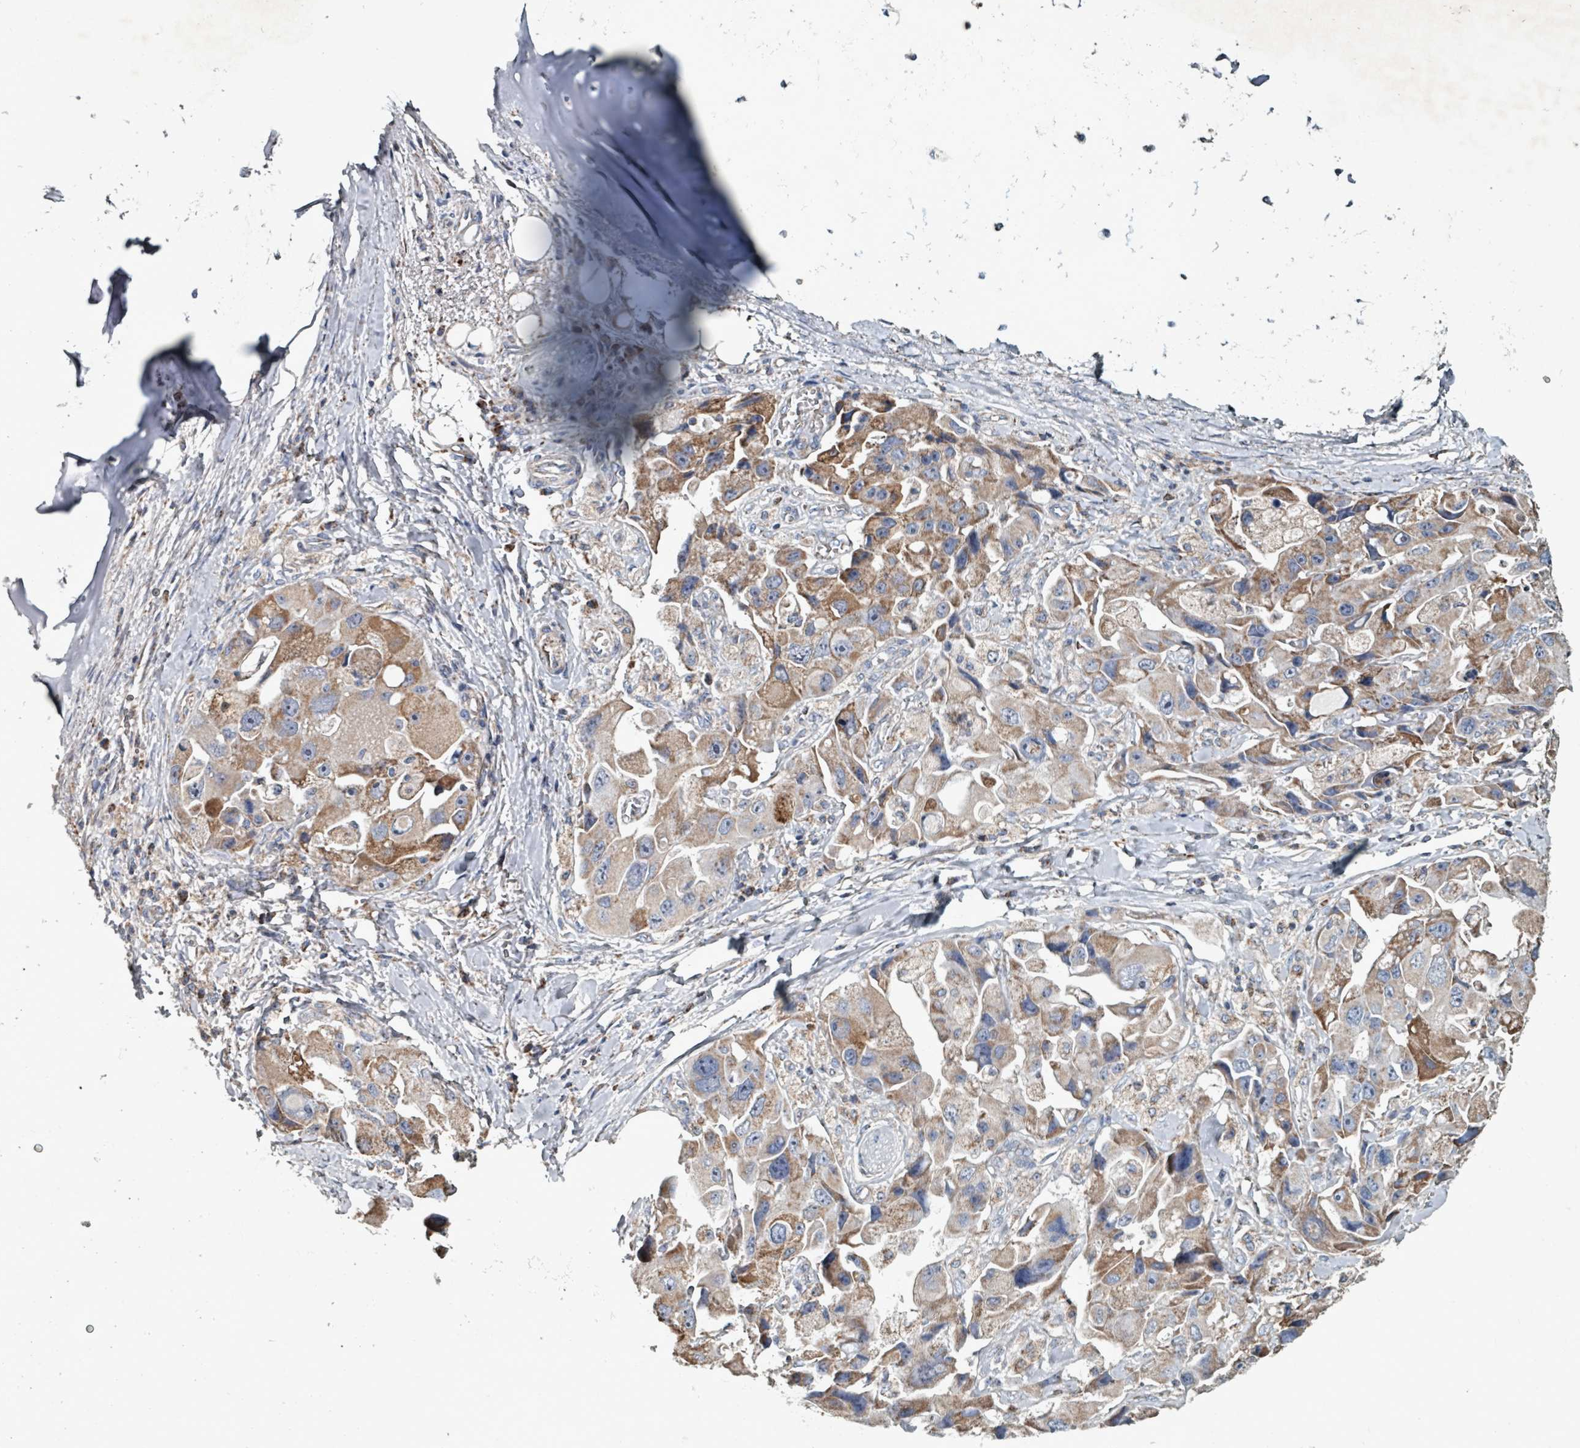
{"staining": {"intensity": "moderate", "quantity": ">75%", "location": "cytoplasmic/membranous"}, "tissue": "lung cancer", "cell_type": "Tumor cells", "image_type": "cancer", "snomed": [{"axis": "morphology", "description": "Adenocarcinoma, NOS"}, {"axis": "topography", "description": "Lung"}], "caption": "Protein staining of lung adenocarcinoma tissue demonstrates moderate cytoplasmic/membranous positivity in approximately >75% of tumor cells. (DAB (3,3'-diaminobenzidine) = brown stain, brightfield microscopy at high magnification).", "gene": "ABHD18", "patient": {"sex": "female", "age": 54}}